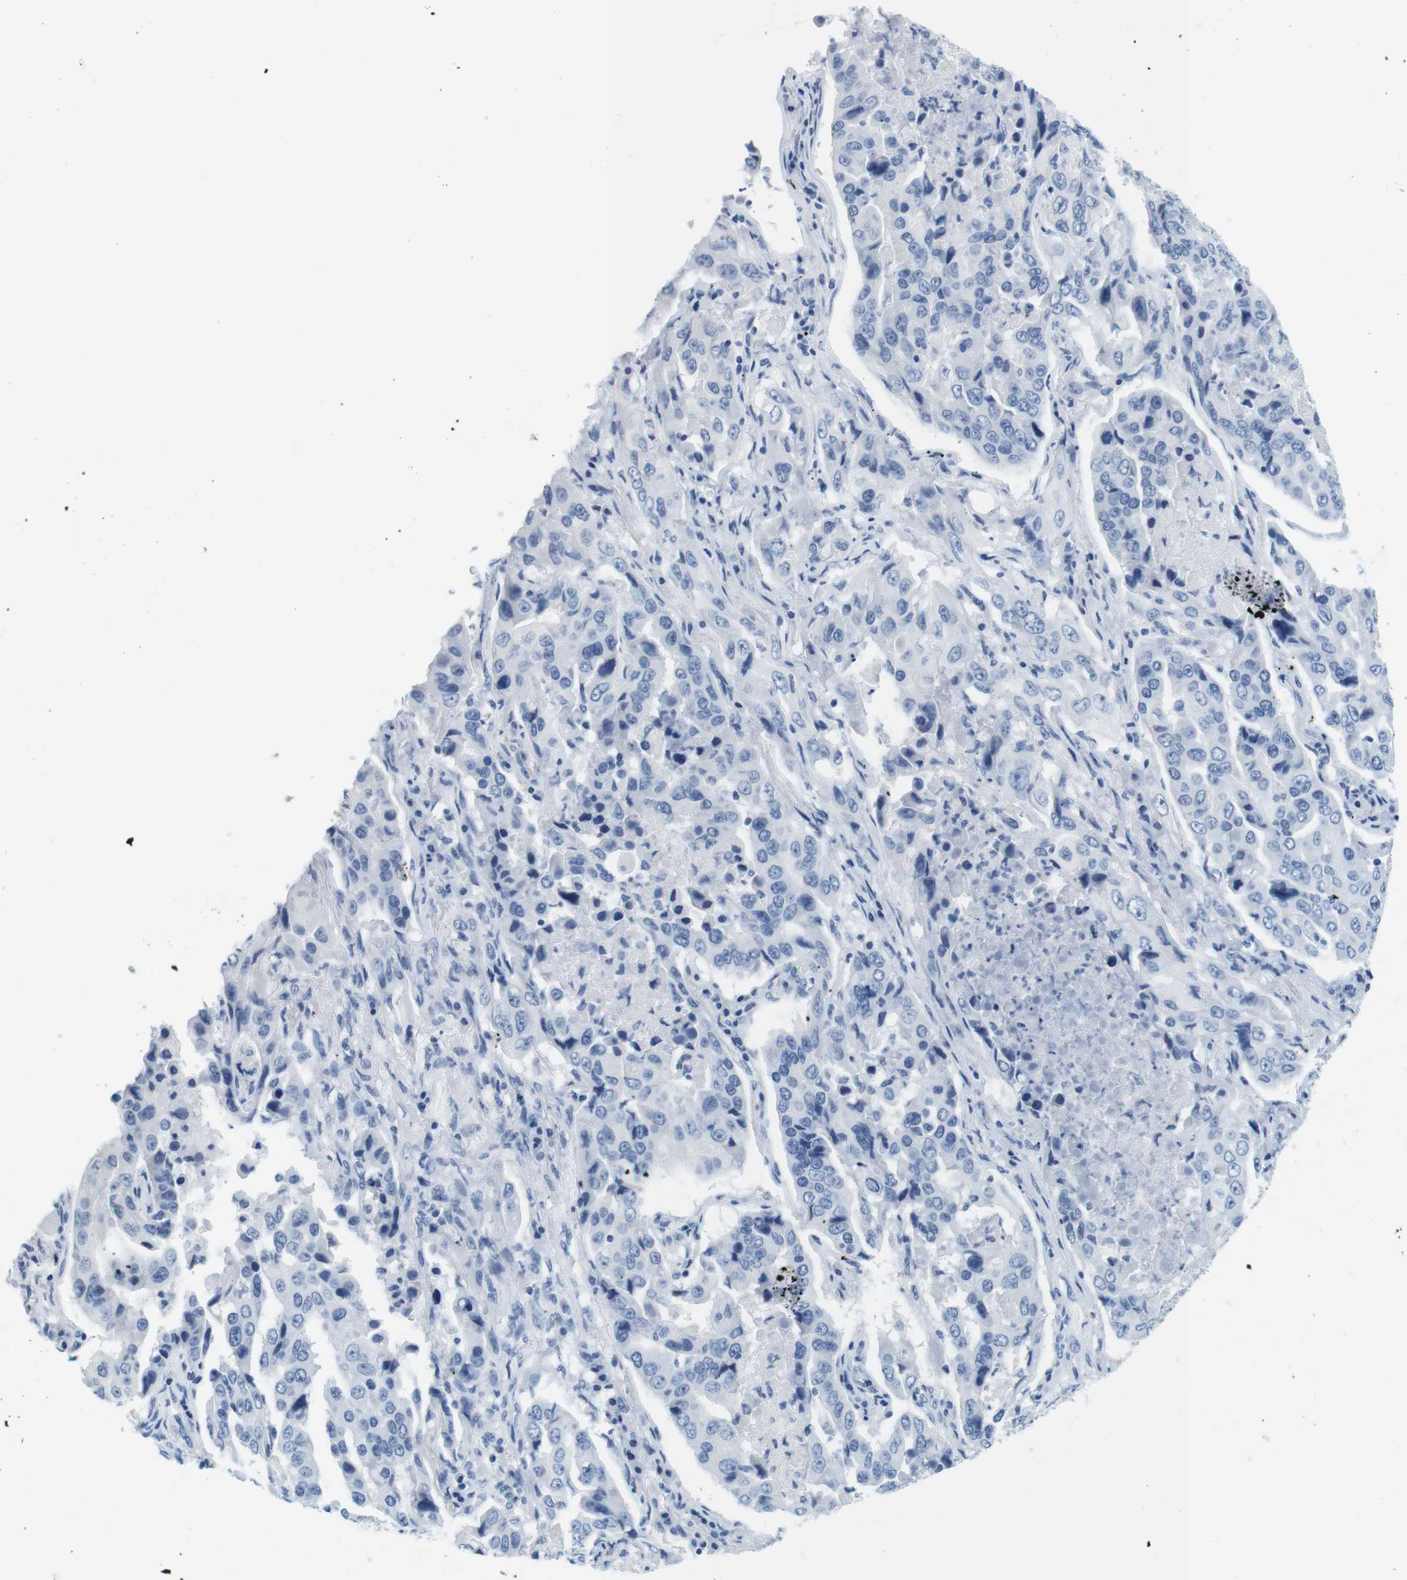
{"staining": {"intensity": "negative", "quantity": "none", "location": "none"}, "tissue": "lung cancer", "cell_type": "Tumor cells", "image_type": "cancer", "snomed": [{"axis": "morphology", "description": "Adenocarcinoma, NOS"}, {"axis": "topography", "description": "Lung"}], "caption": "IHC of human lung cancer reveals no staining in tumor cells. (Brightfield microscopy of DAB immunohistochemistry at high magnification).", "gene": "CYP2C9", "patient": {"sex": "female", "age": 65}}